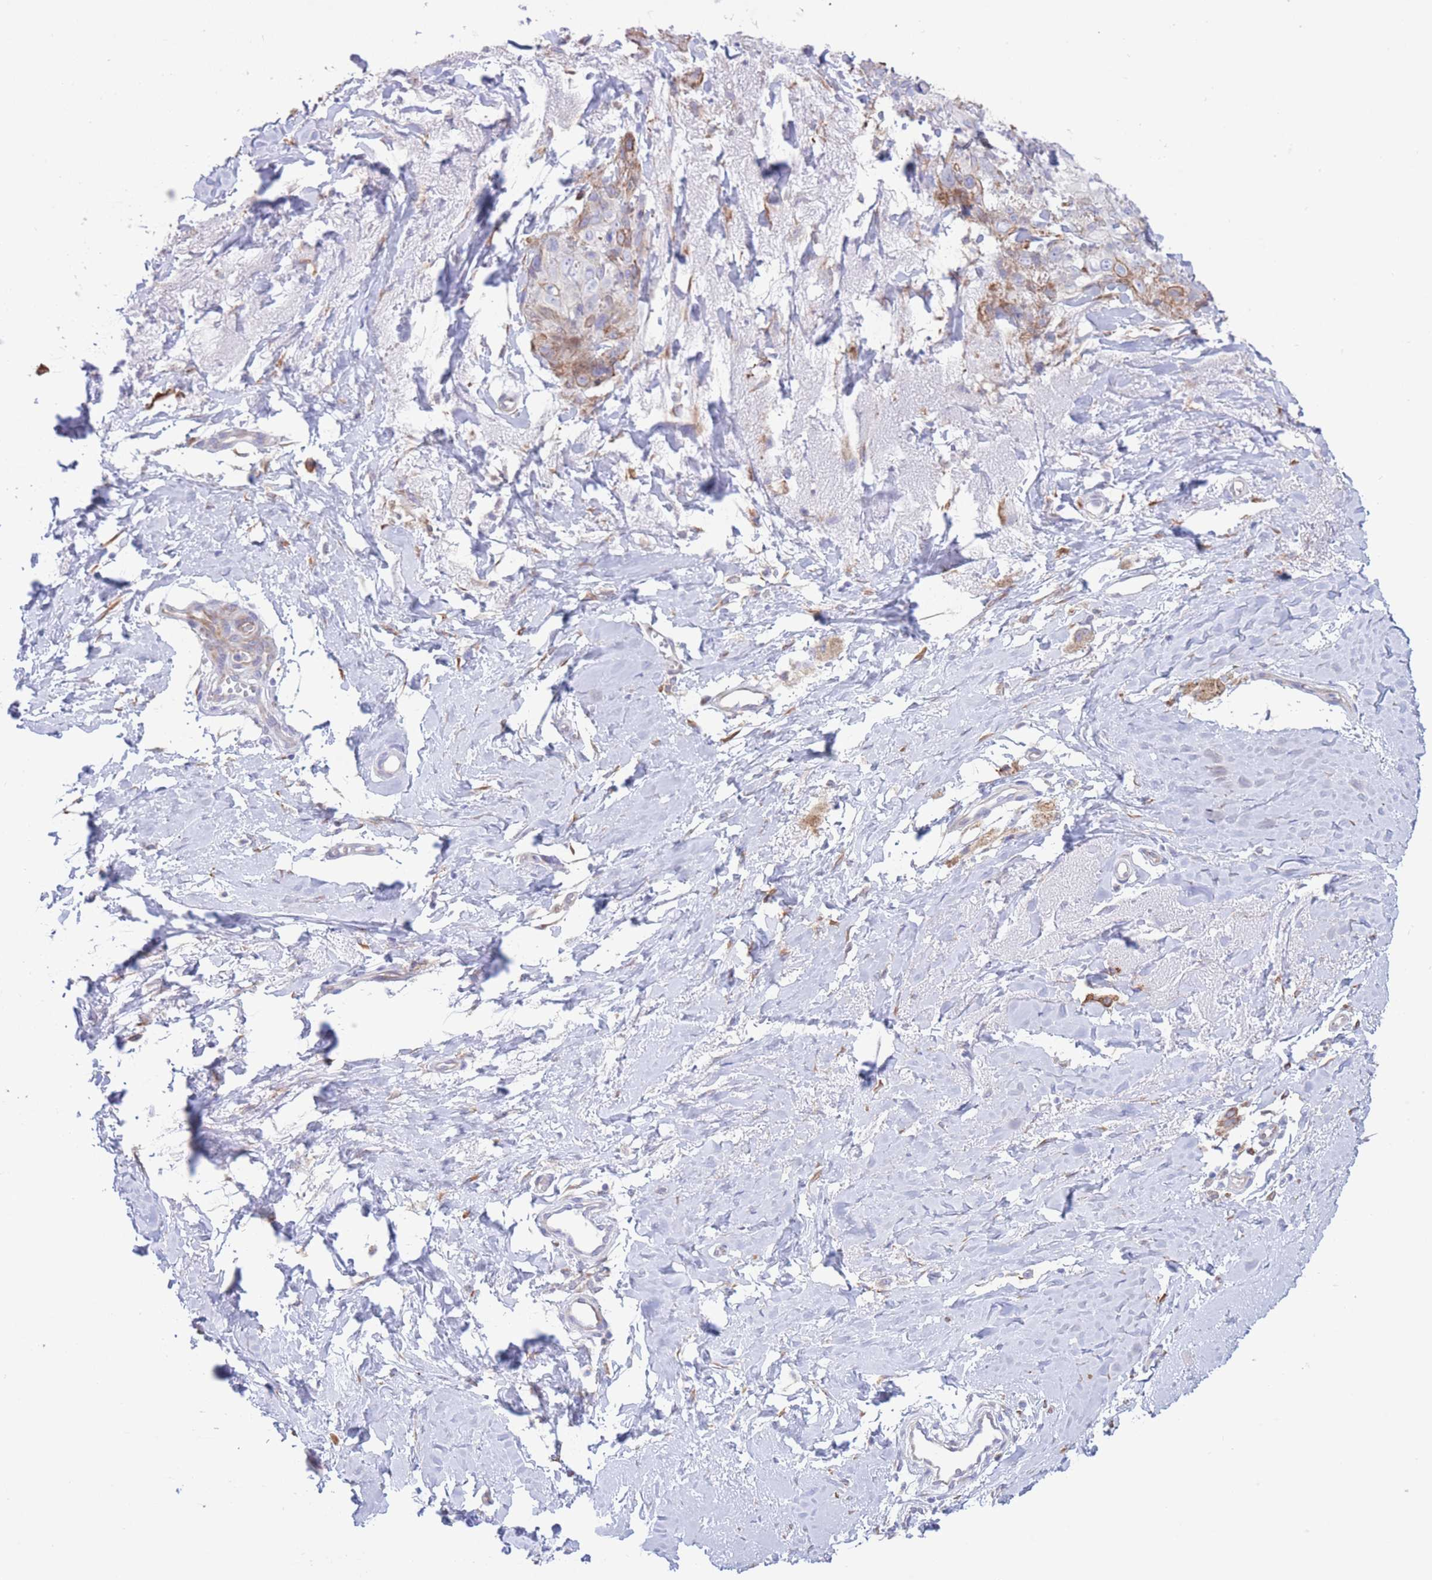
{"staining": {"intensity": "moderate", "quantity": "<25%", "location": "cytoplasmic/membranous"}, "tissue": "skin cancer", "cell_type": "Tumor cells", "image_type": "cancer", "snomed": [{"axis": "morphology", "description": "Squamous cell carcinoma, NOS"}, {"axis": "topography", "description": "Skin"}, {"axis": "topography", "description": "Vulva"}], "caption": "Brown immunohistochemical staining in human skin squamous cell carcinoma reveals moderate cytoplasmic/membranous positivity in about <25% of tumor cells.", "gene": "MYDGF", "patient": {"sex": "female", "age": 85}}